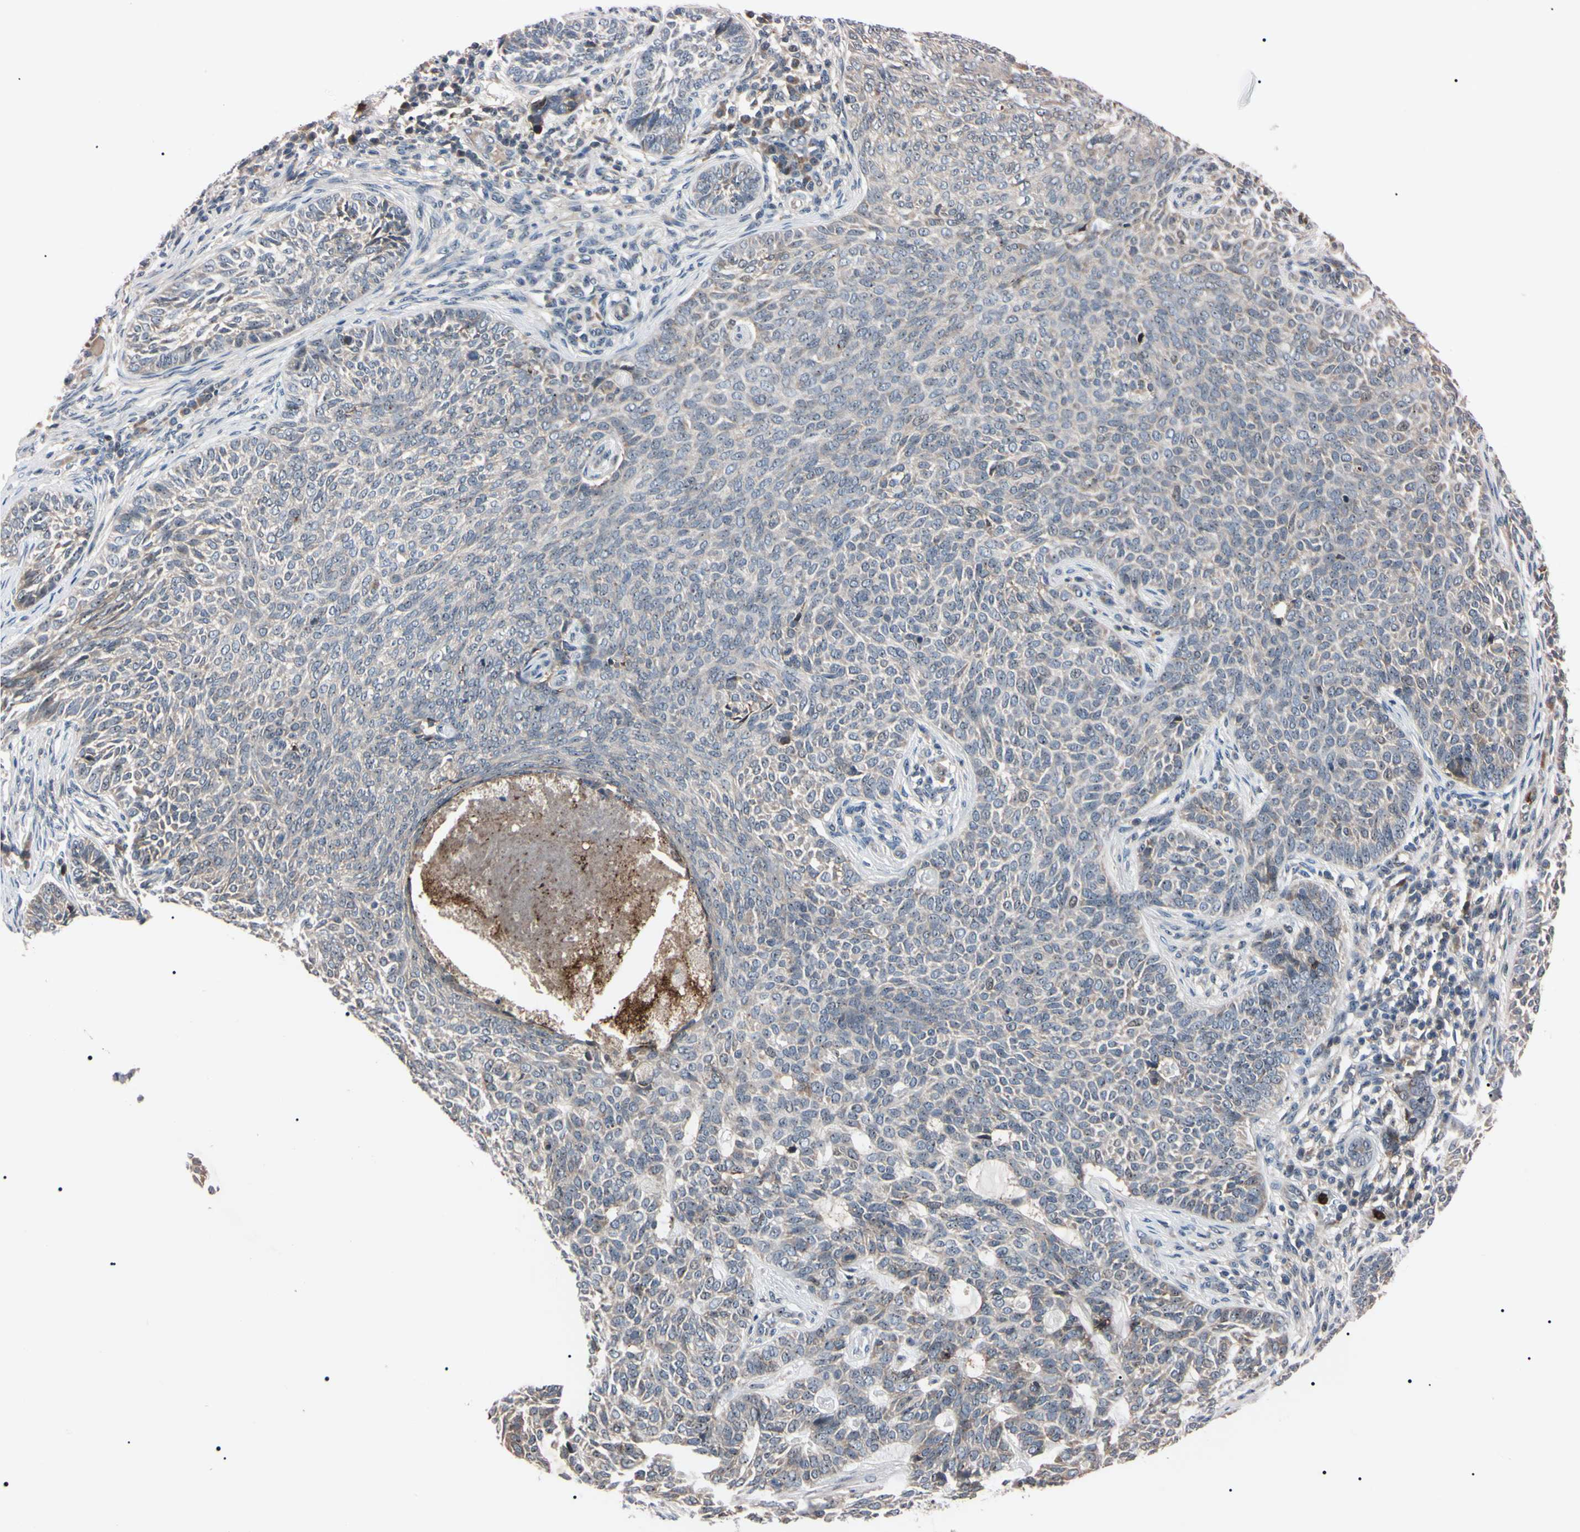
{"staining": {"intensity": "weak", "quantity": ">75%", "location": "cytoplasmic/membranous"}, "tissue": "skin cancer", "cell_type": "Tumor cells", "image_type": "cancer", "snomed": [{"axis": "morphology", "description": "Basal cell carcinoma"}, {"axis": "topography", "description": "Skin"}], "caption": "About >75% of tumor cells in skin cancer (basal cell carcinoma) exhibit weak cytoplasmic/membranous protein staining as visualized by brown immunohistochemical staining.", "gene": "TRAF5", "patient": {"sex": "male", "age": 87}}